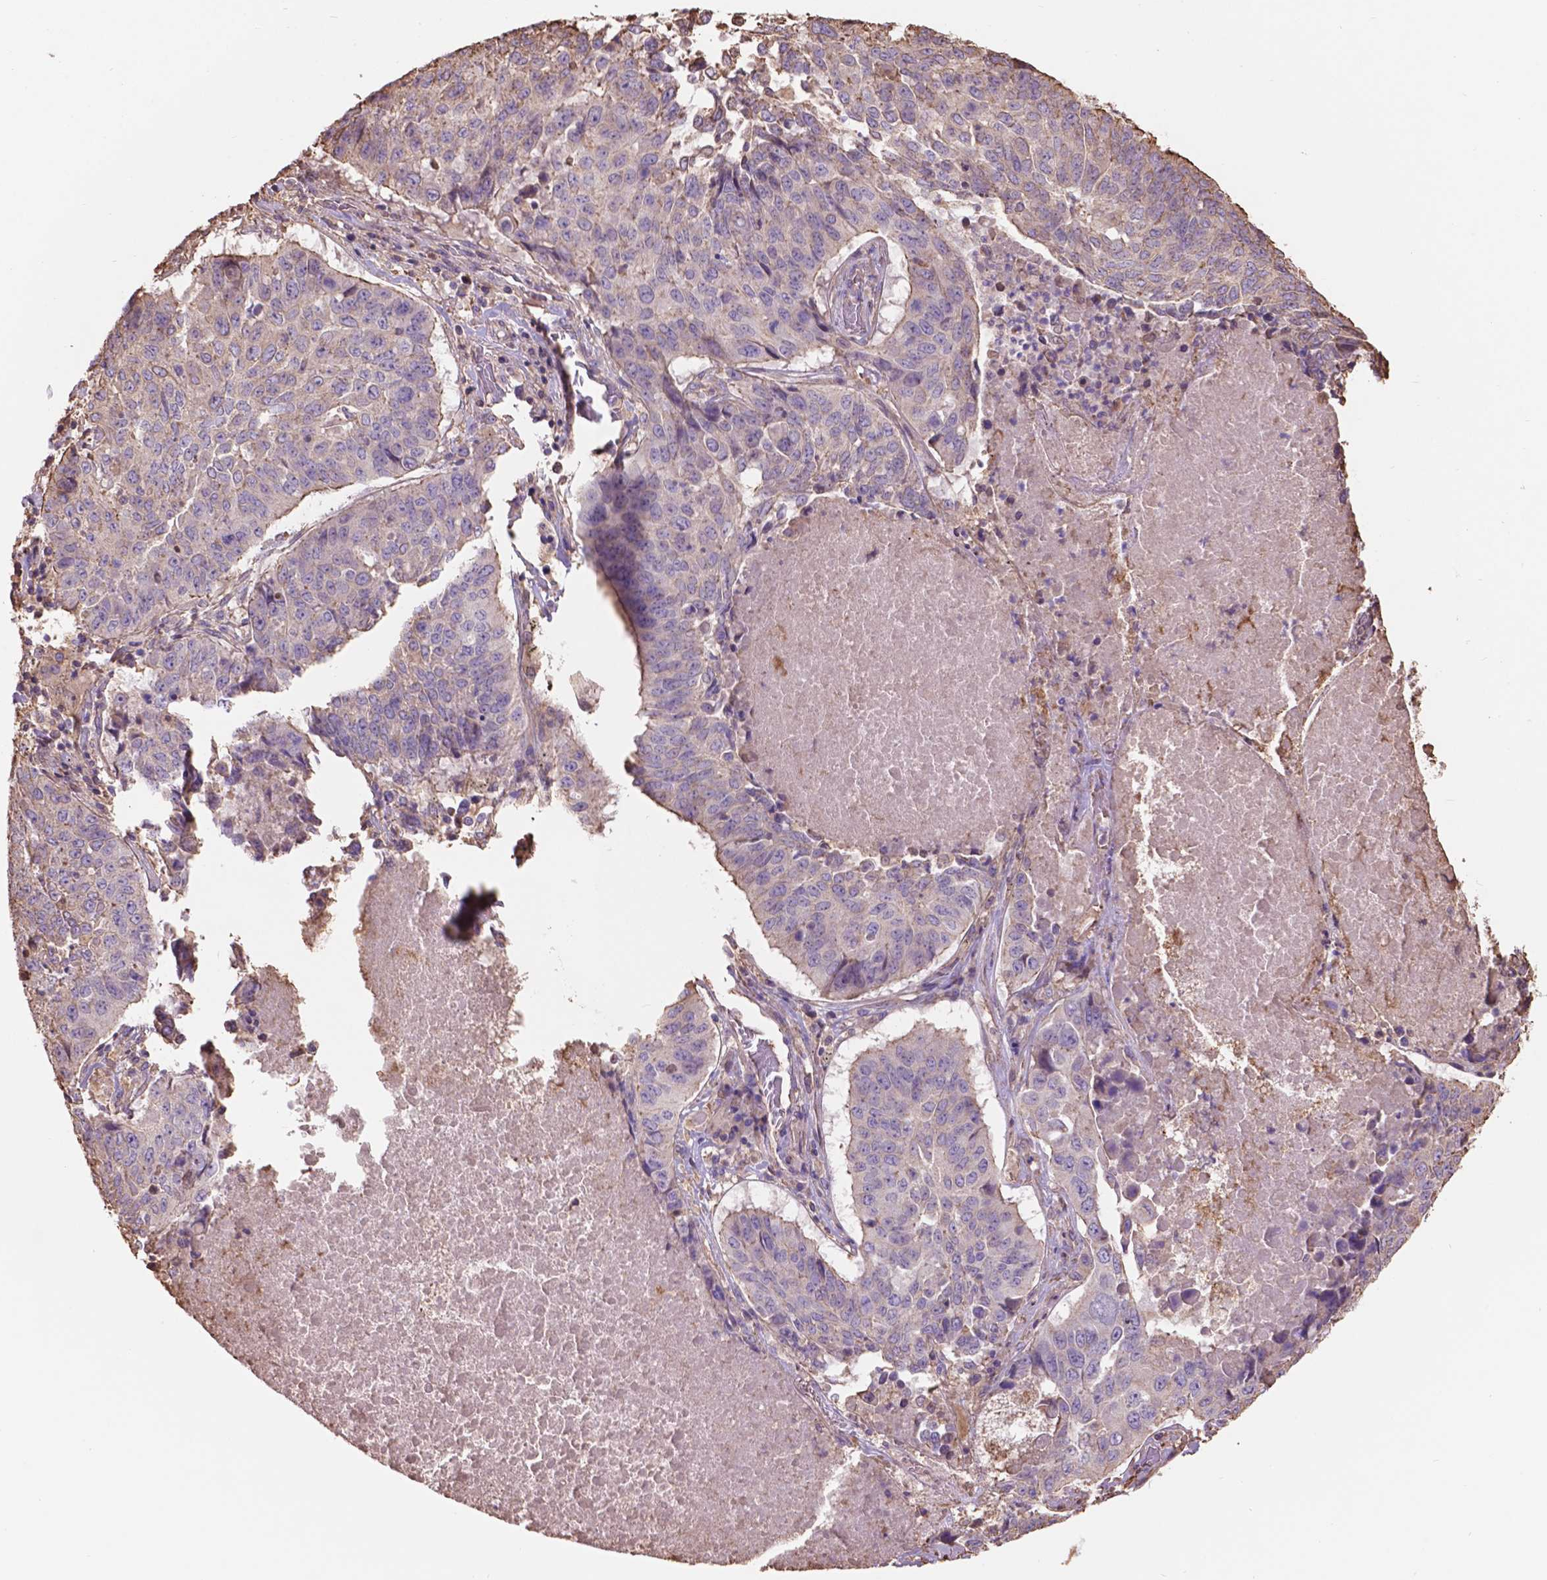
{"staining": {"intensity": "negative", "quantity": "none", "location": "none"}, "tissue": "lung cancer", "cell_type": "Tumor cells", "image_type": "cancer", "snomed": [{"axis": "morphology", "description": "Normal tissue, NOS"}, {"axis": "morphology", "description": "Squamous cell carcinoma, NOS"}, {"axis": "topography", "description": "Bronchus"}, {"axis": "topography", "description": "Lung"}], "caption": "Immunohistochemical staining of lung squamous cell carcinoma exhibits no significant expression in tumor cells.", "gene": "NIPA2", "patient": {"sex": "male", "age": 64}}